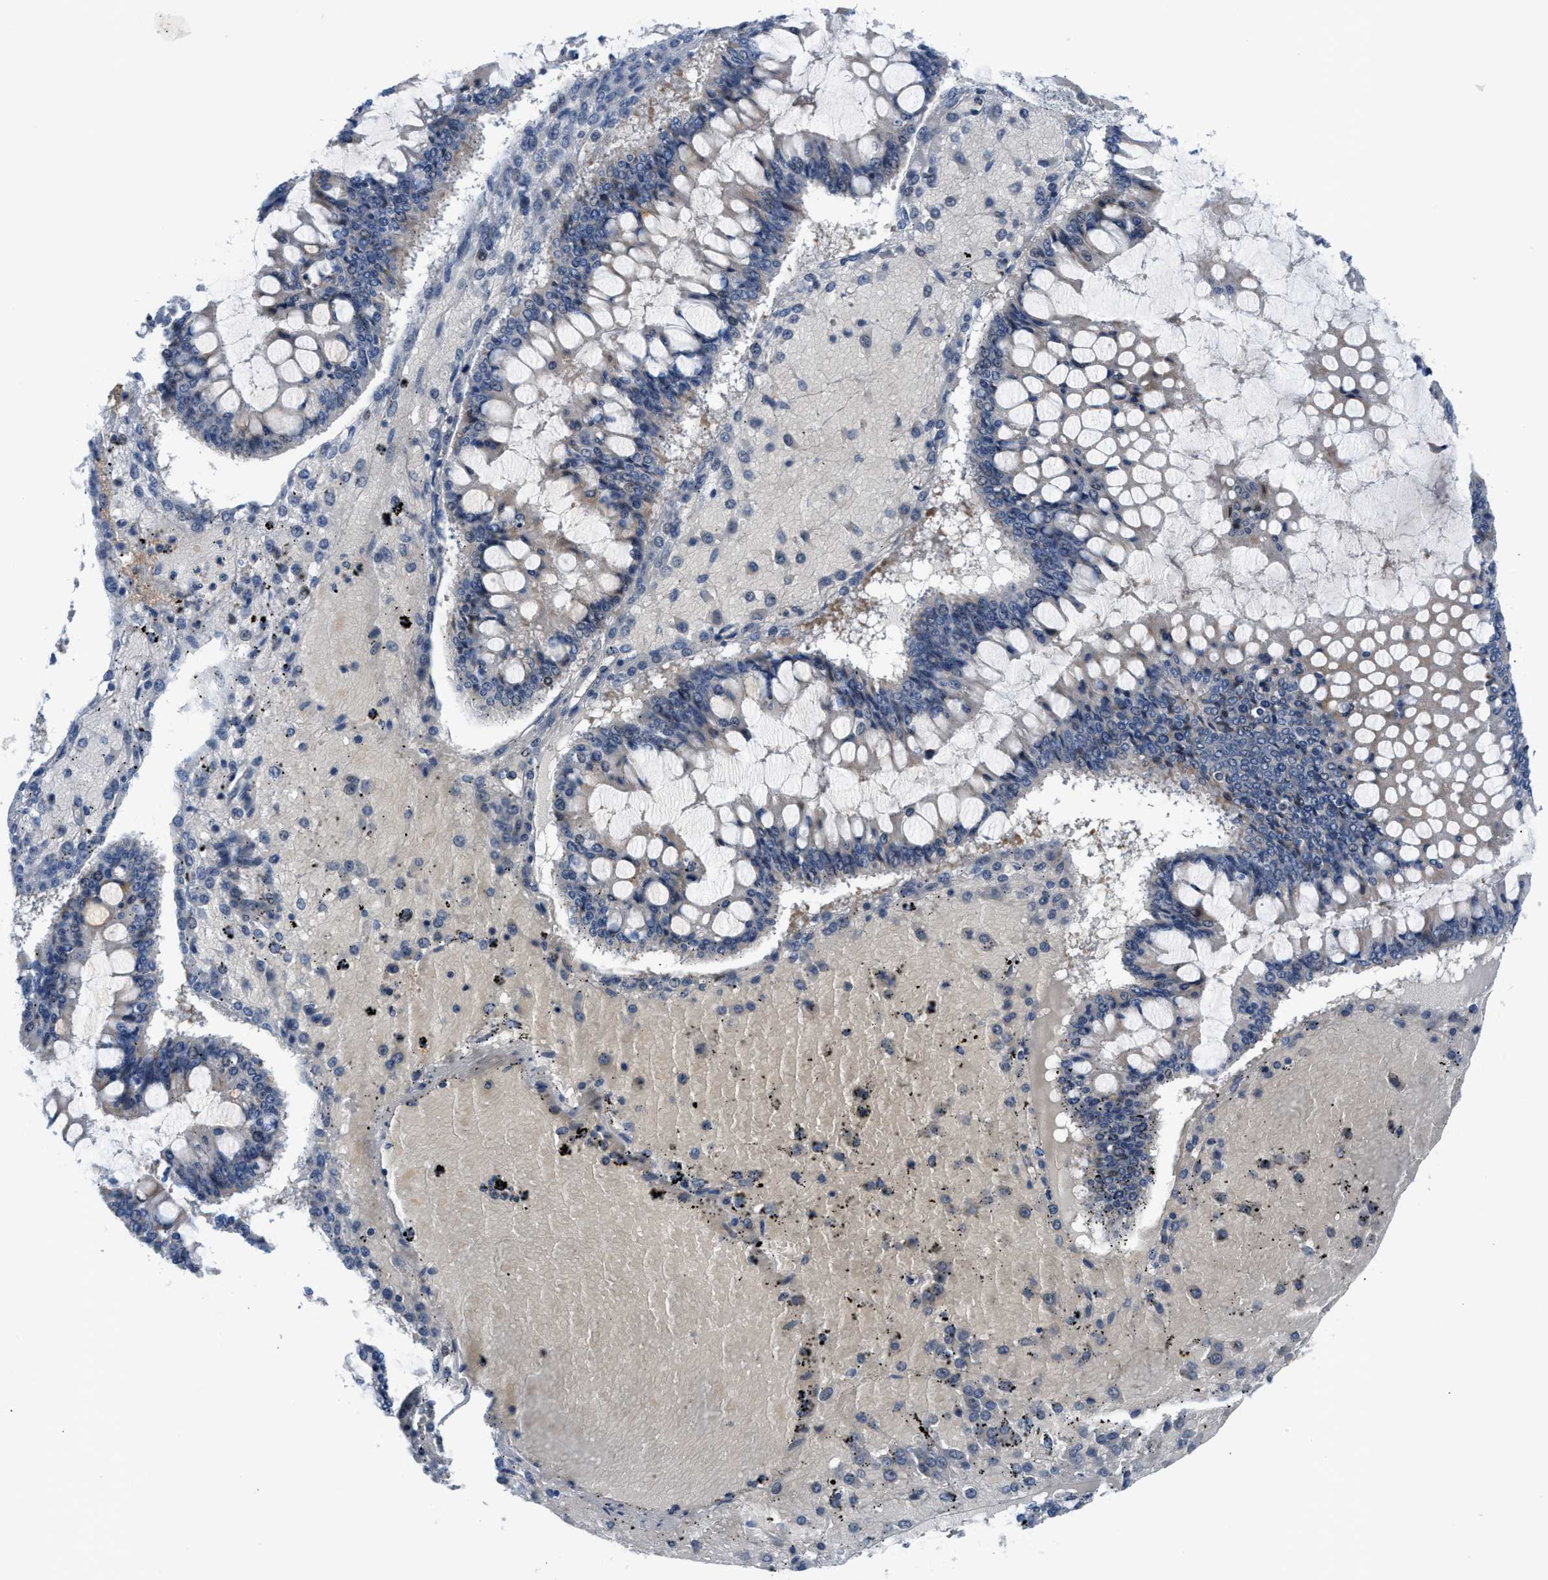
{"staining": {"intensity": "weak", "quantity": "25%-75%", "location": "cytoplasmic/membranous"}, "tissue": "ovarian cancer", "cell_type": "Tumor cells", "image_type": "cancer", "snomed": [{"axis": "morphology", "description": "Cystadenocarcinoma, mucinous, NOS"}, {"axis": "topography", "description": "Ovary"}], "caption": "Weak cytoplasmic/membranous staining for a protein is present in approximately 25%-75% of tumor cells of ovarian mucinous cystadenocarcinoma using immunohistochemistry (IHC).", "gene": "FDCSP", "patient": {"sex": "female", "age": 73}}